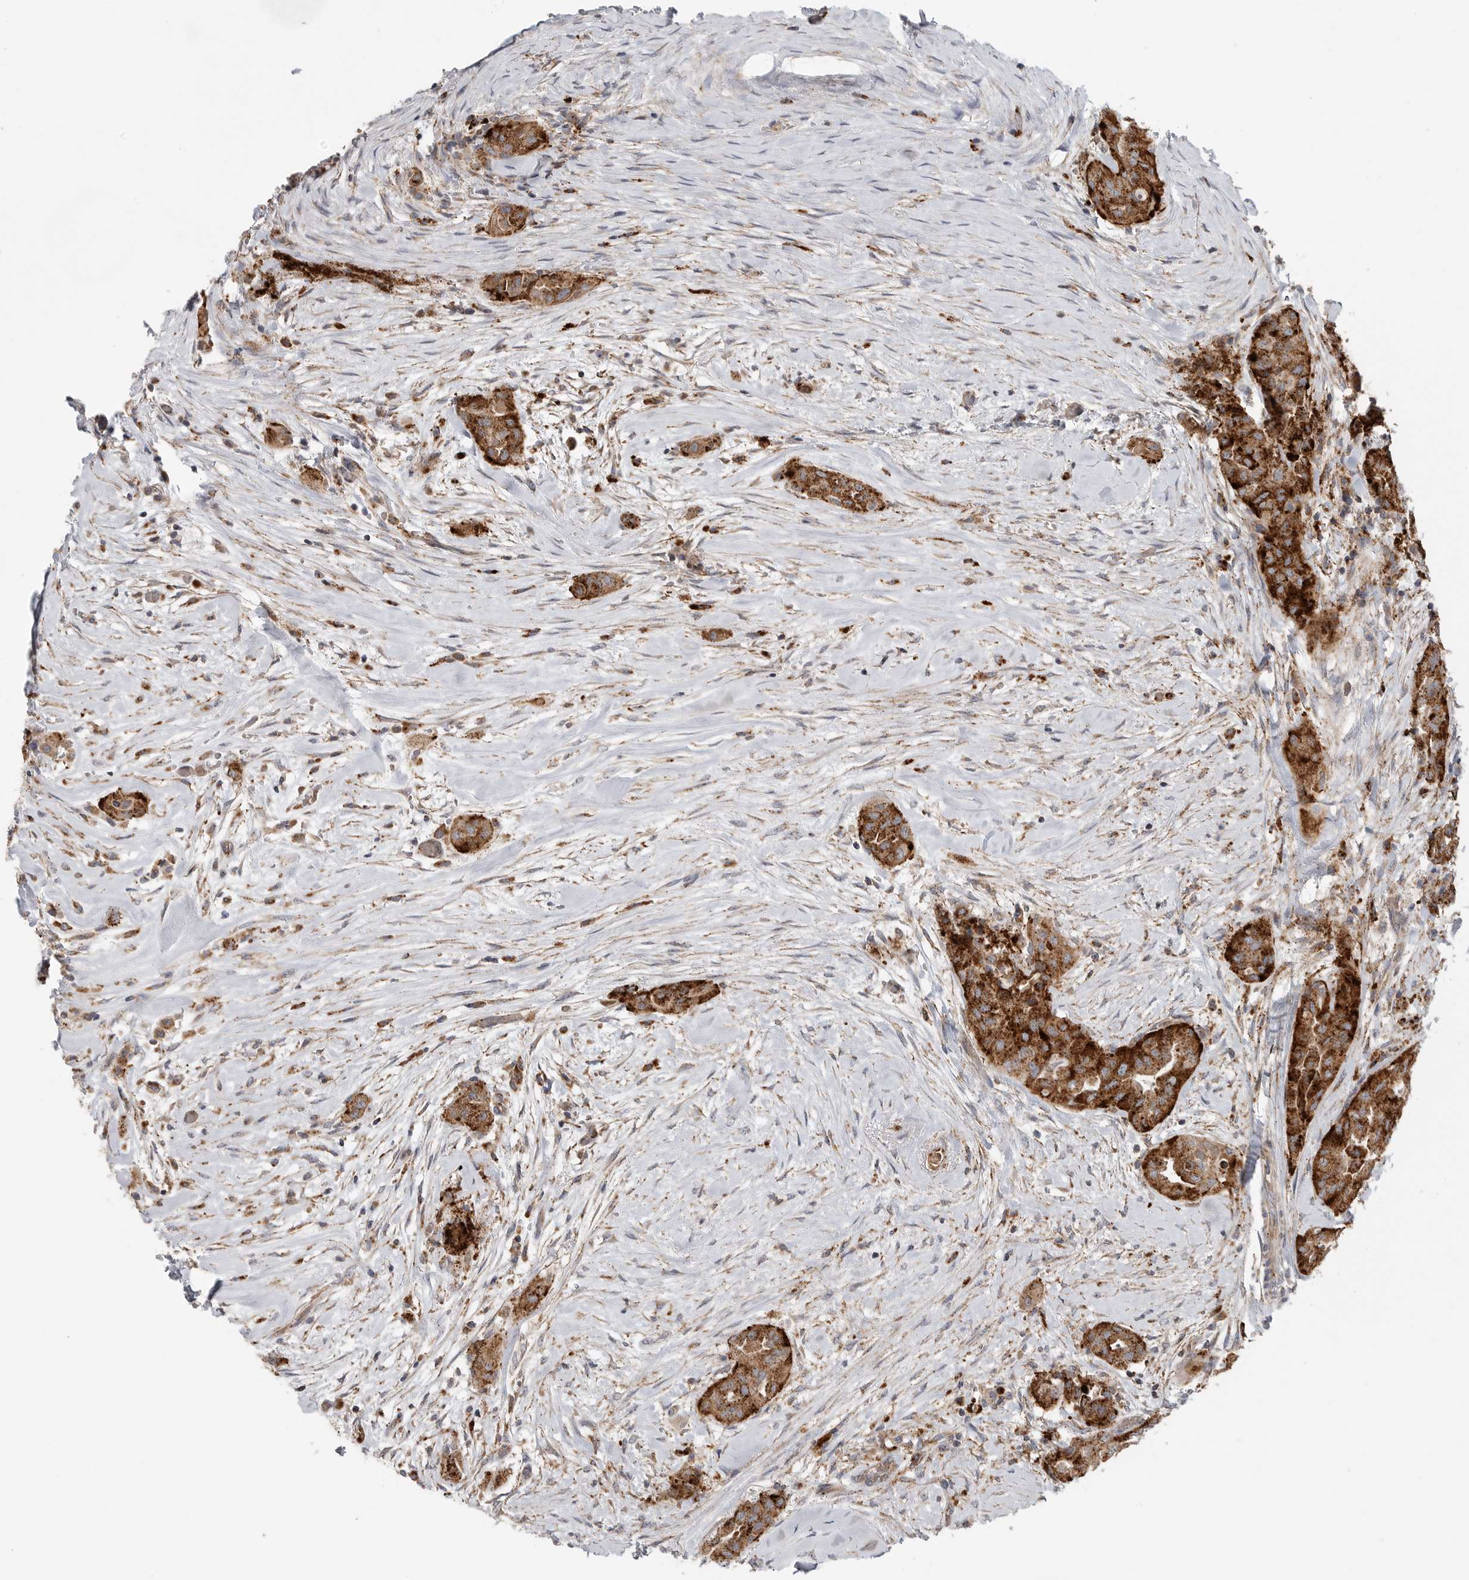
{"staining": {"intensity": "strong", "quantity": ">75%", "location": "cytoplasmic/membranous"}, "tissue": "thyroid cancer", "cell_type": "Tumor cells", "image_type": "cancer", "snomed": [{"axis": "morphology", "description": "Papillary adenocarcinoma, NOS"}, {"axis": "topography", "description": "Thyroid gland"}], "caption": "Immunohistochemistry image of thyroid cancer stained for a protein (brown), which shows high levels of strong cytoplasmic/membranous staining in about >75% of tumor cells.", "gene": "GALNS", "patient": {"sex": "female", "age": 59}}